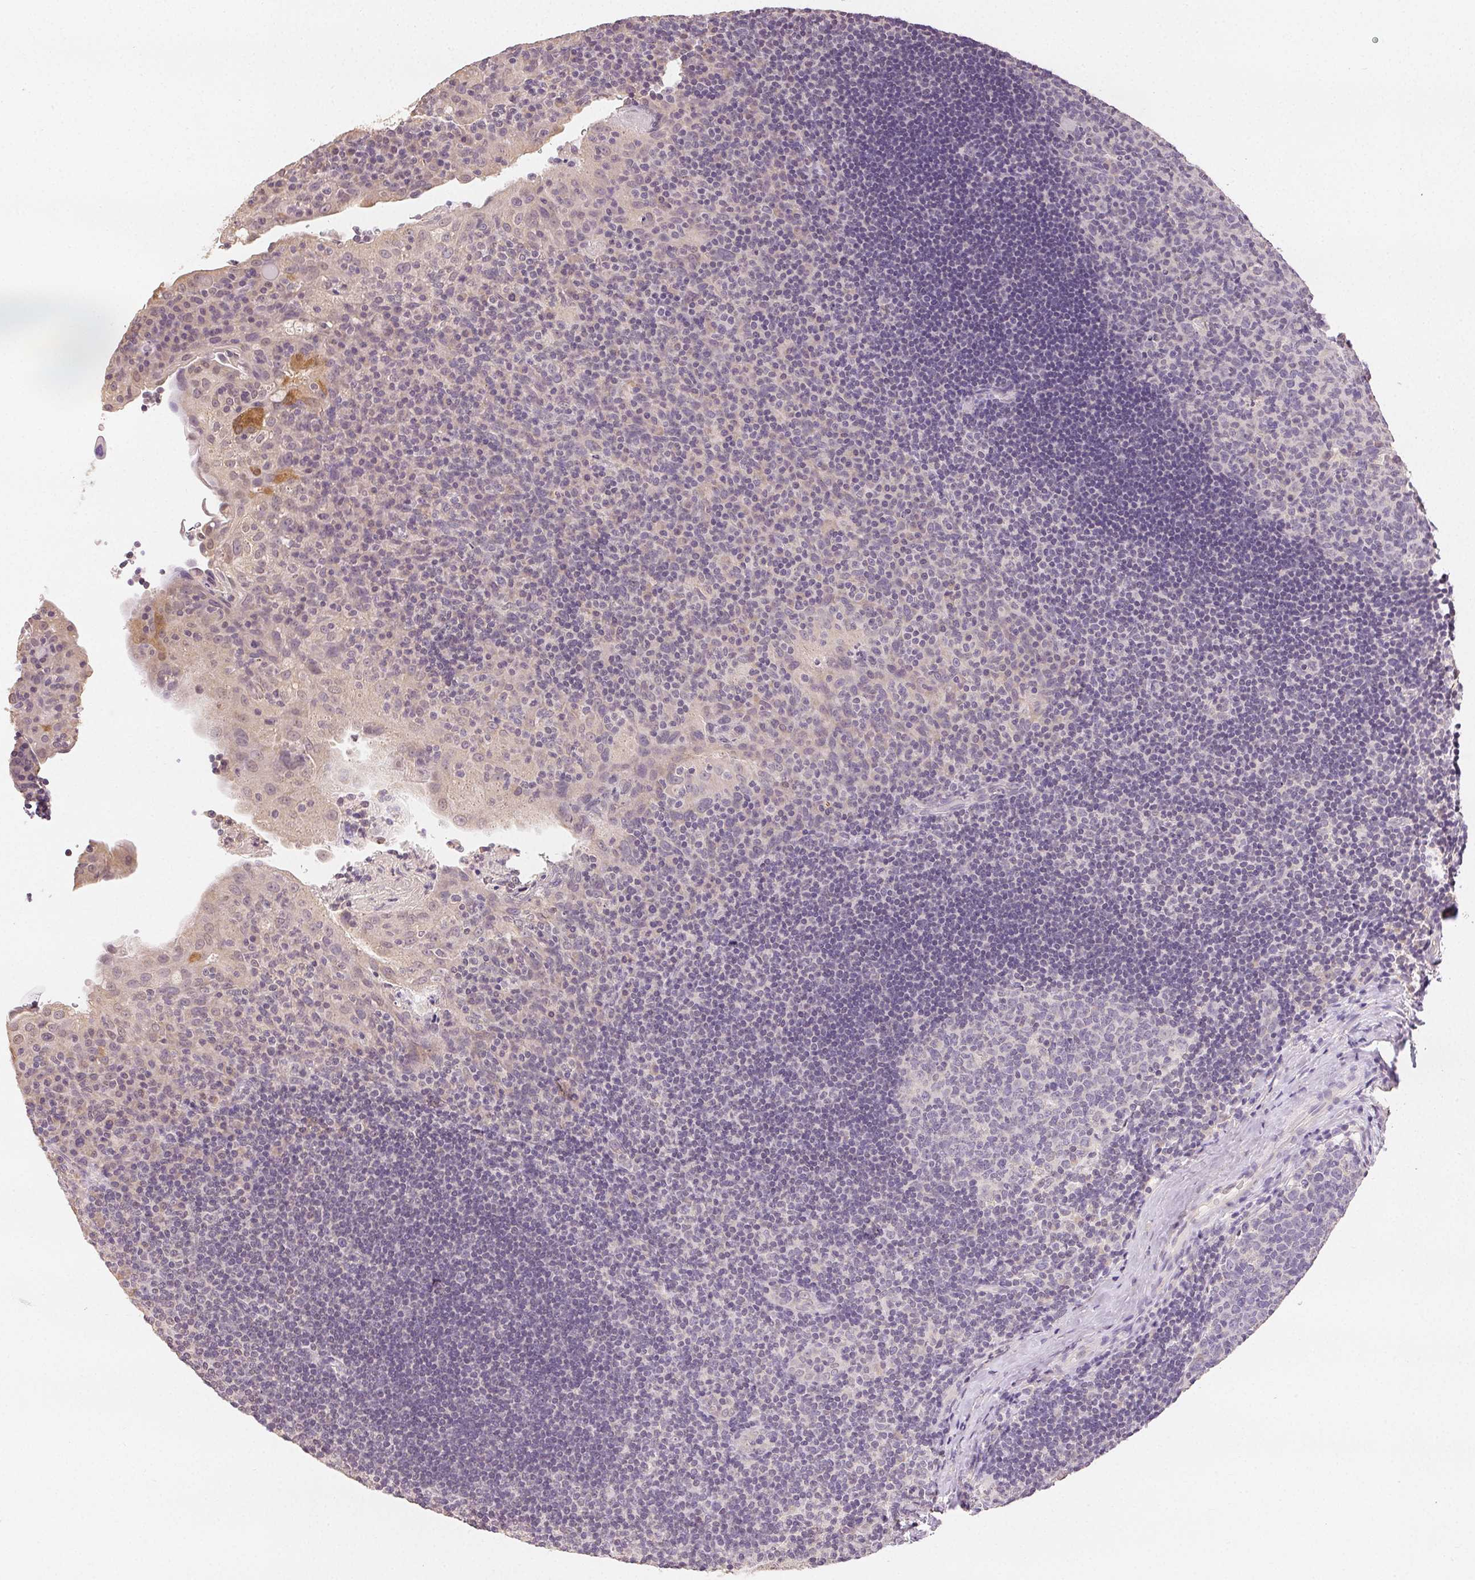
{"staining": {"intensity": "negative", "quantity": "none", "location": "none"}, "tissue": "tonsil", "cell_type": "Germinal center cells", "image_type": "normal", "snomed": [{"axis": "morphology", "description": "Normal tissue, NOS"}, {"axis": "topography", "description": "Tonsil"}], "caption": "IHC micrograph of normal tonsil stained for a protein (brown), which demonstrates no expression in germinal center cells.", "gene": "SEZ6L2", "patient": {"sex": "male", "age": 17}}